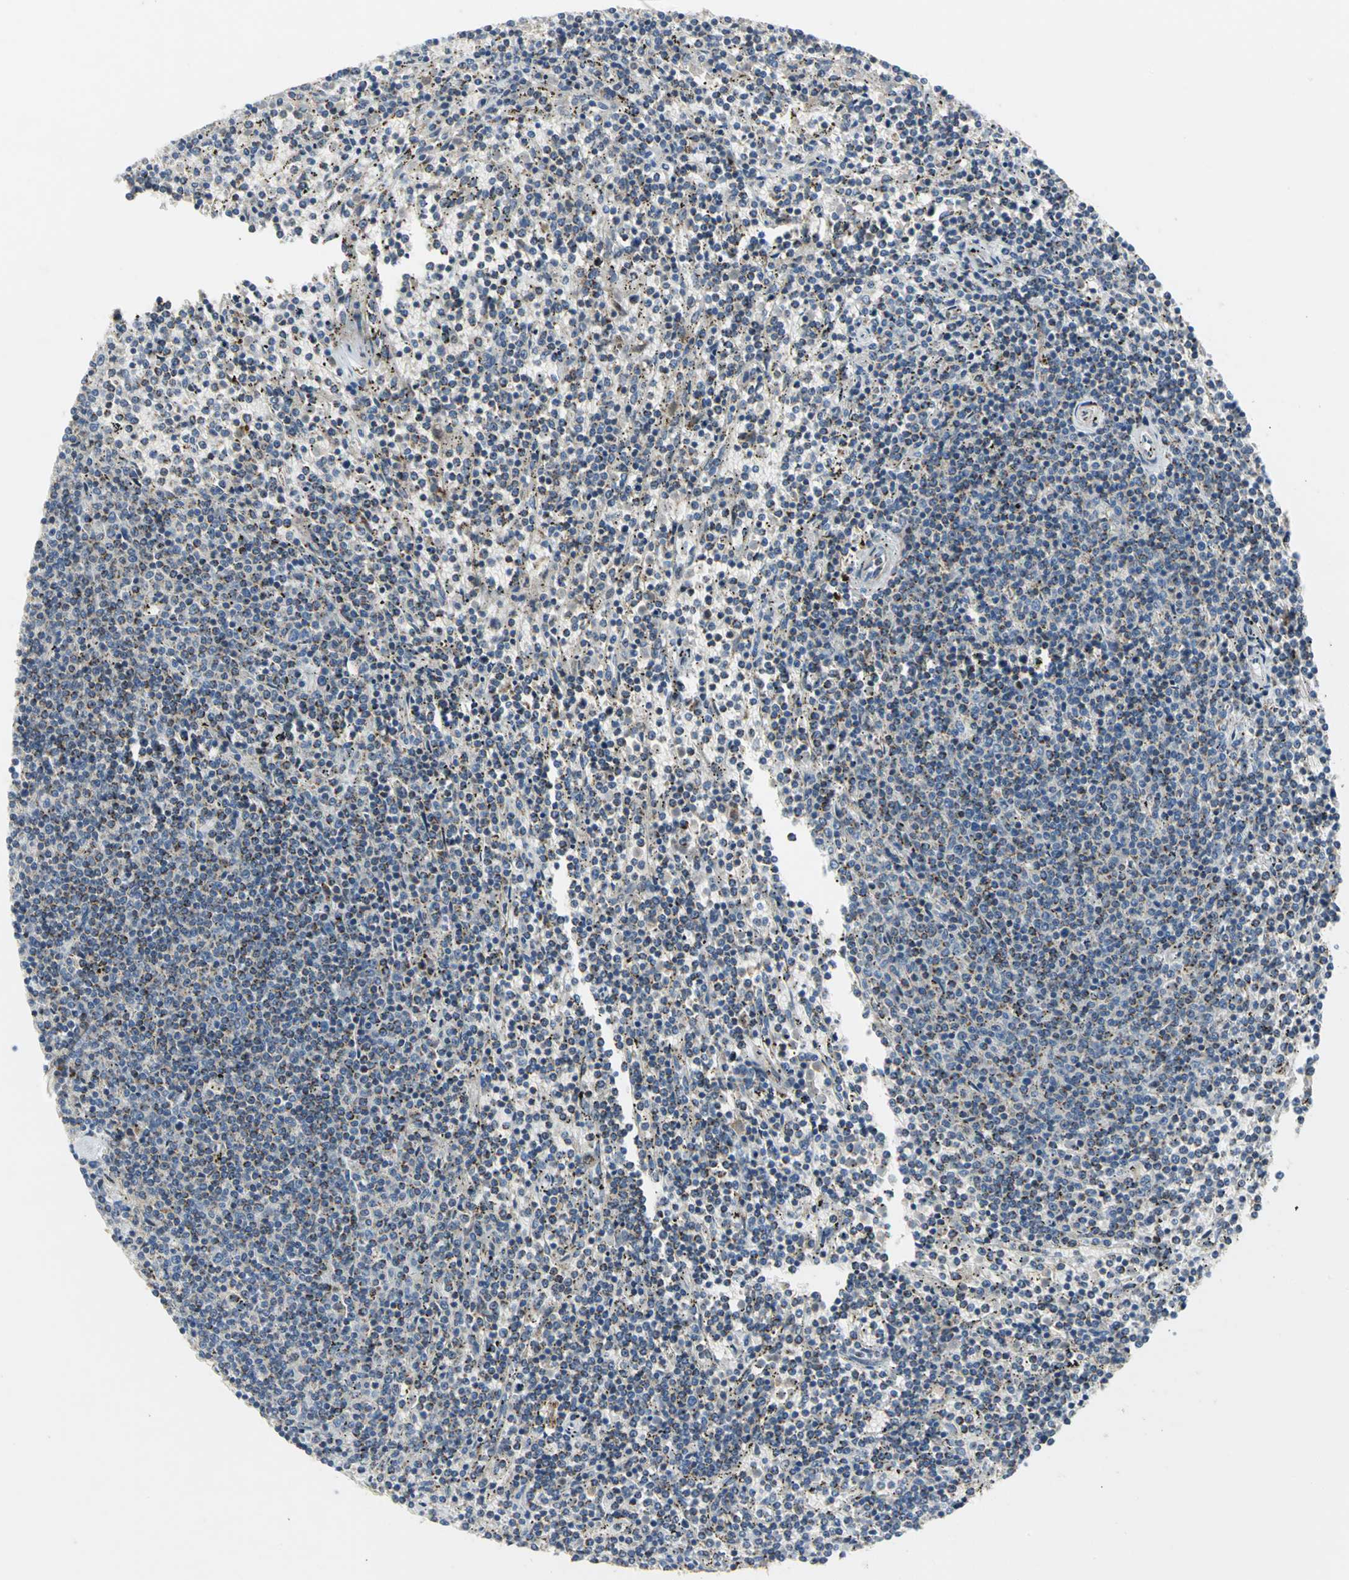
{"staining": {"intensity": "strong", "quantity": "<25%", "location": "cytoplasmic/membranous"}, "tissue": "lymphoma", "cell_type": "Tumor cells", "image_type": "cancer", "snomed": [{"axis": "morphology", "description": "Malignant lymphoma, non-Hodgkin's type, Low grade"}, {"axis": "topography", "description": "Spleen"}], "caption": "The immunohistochemical stain highlights strong cytoplasmic/membranous positivity in tumor cells of lymphoma tissue. (DAB IHC, brown staining for protein, blue staining for nuclei).", "gene": "SPPL2B", "patient": {"sex": "female", "age": 50}}